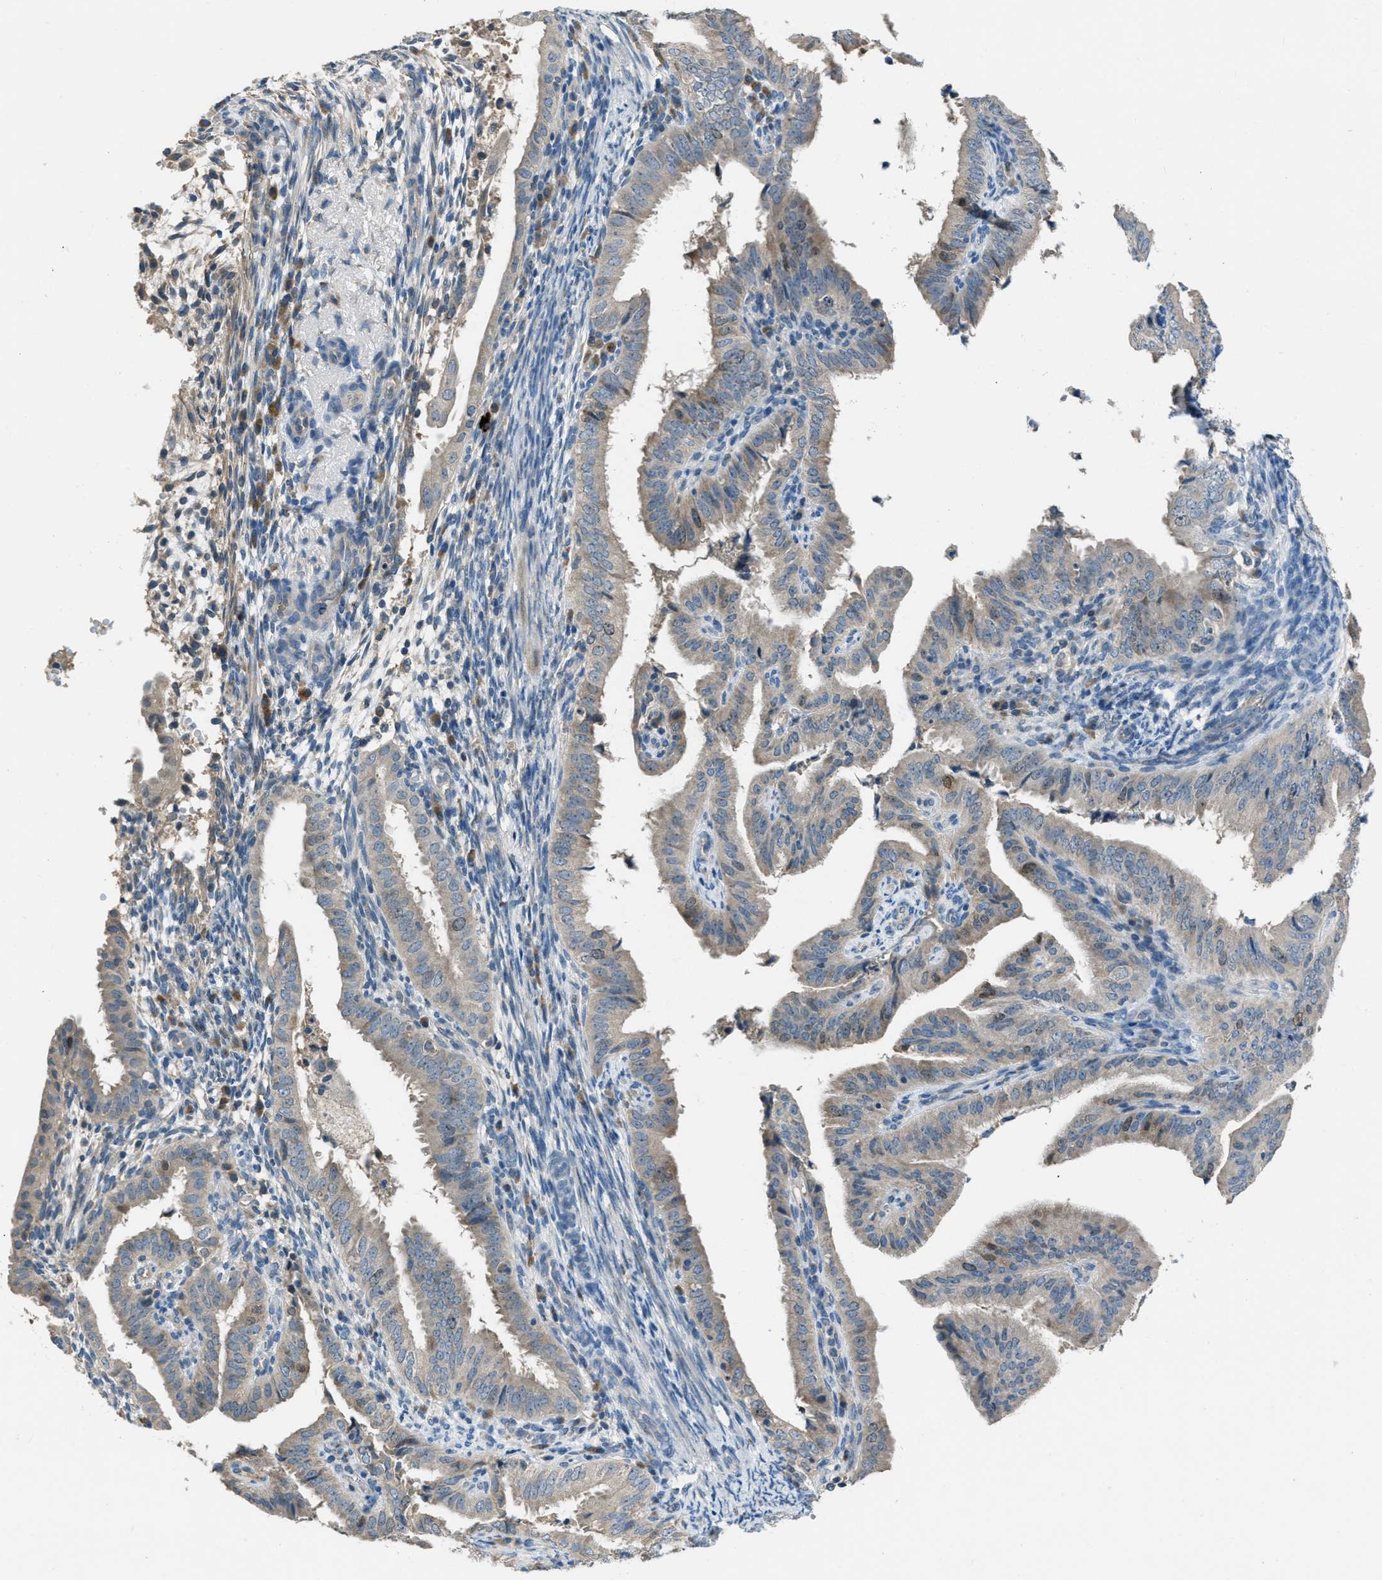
{"staining": {"intensity": "weak", "quantity": "25%-75%", "location": "cytoplasmic/membranous"}, "tissue": "endometrial cancer", "cell_type": "Tumor cells", "image_type": "cancer", "snomed": [{"axis": "morphology", "description": "Adenocarcinoma, NOS"}, {"axis": "topography", "description": "Endometrium"}], "caption": "Weak cytoplasmic/membranous expression for a protein is appreciated in approximately 25%-75% of tumor cells of endometrial adenocarcinoma using immunohistochemistry (IHC).", "gene": "MIS18A", "patient": {"sex": "female", "age": 58}}